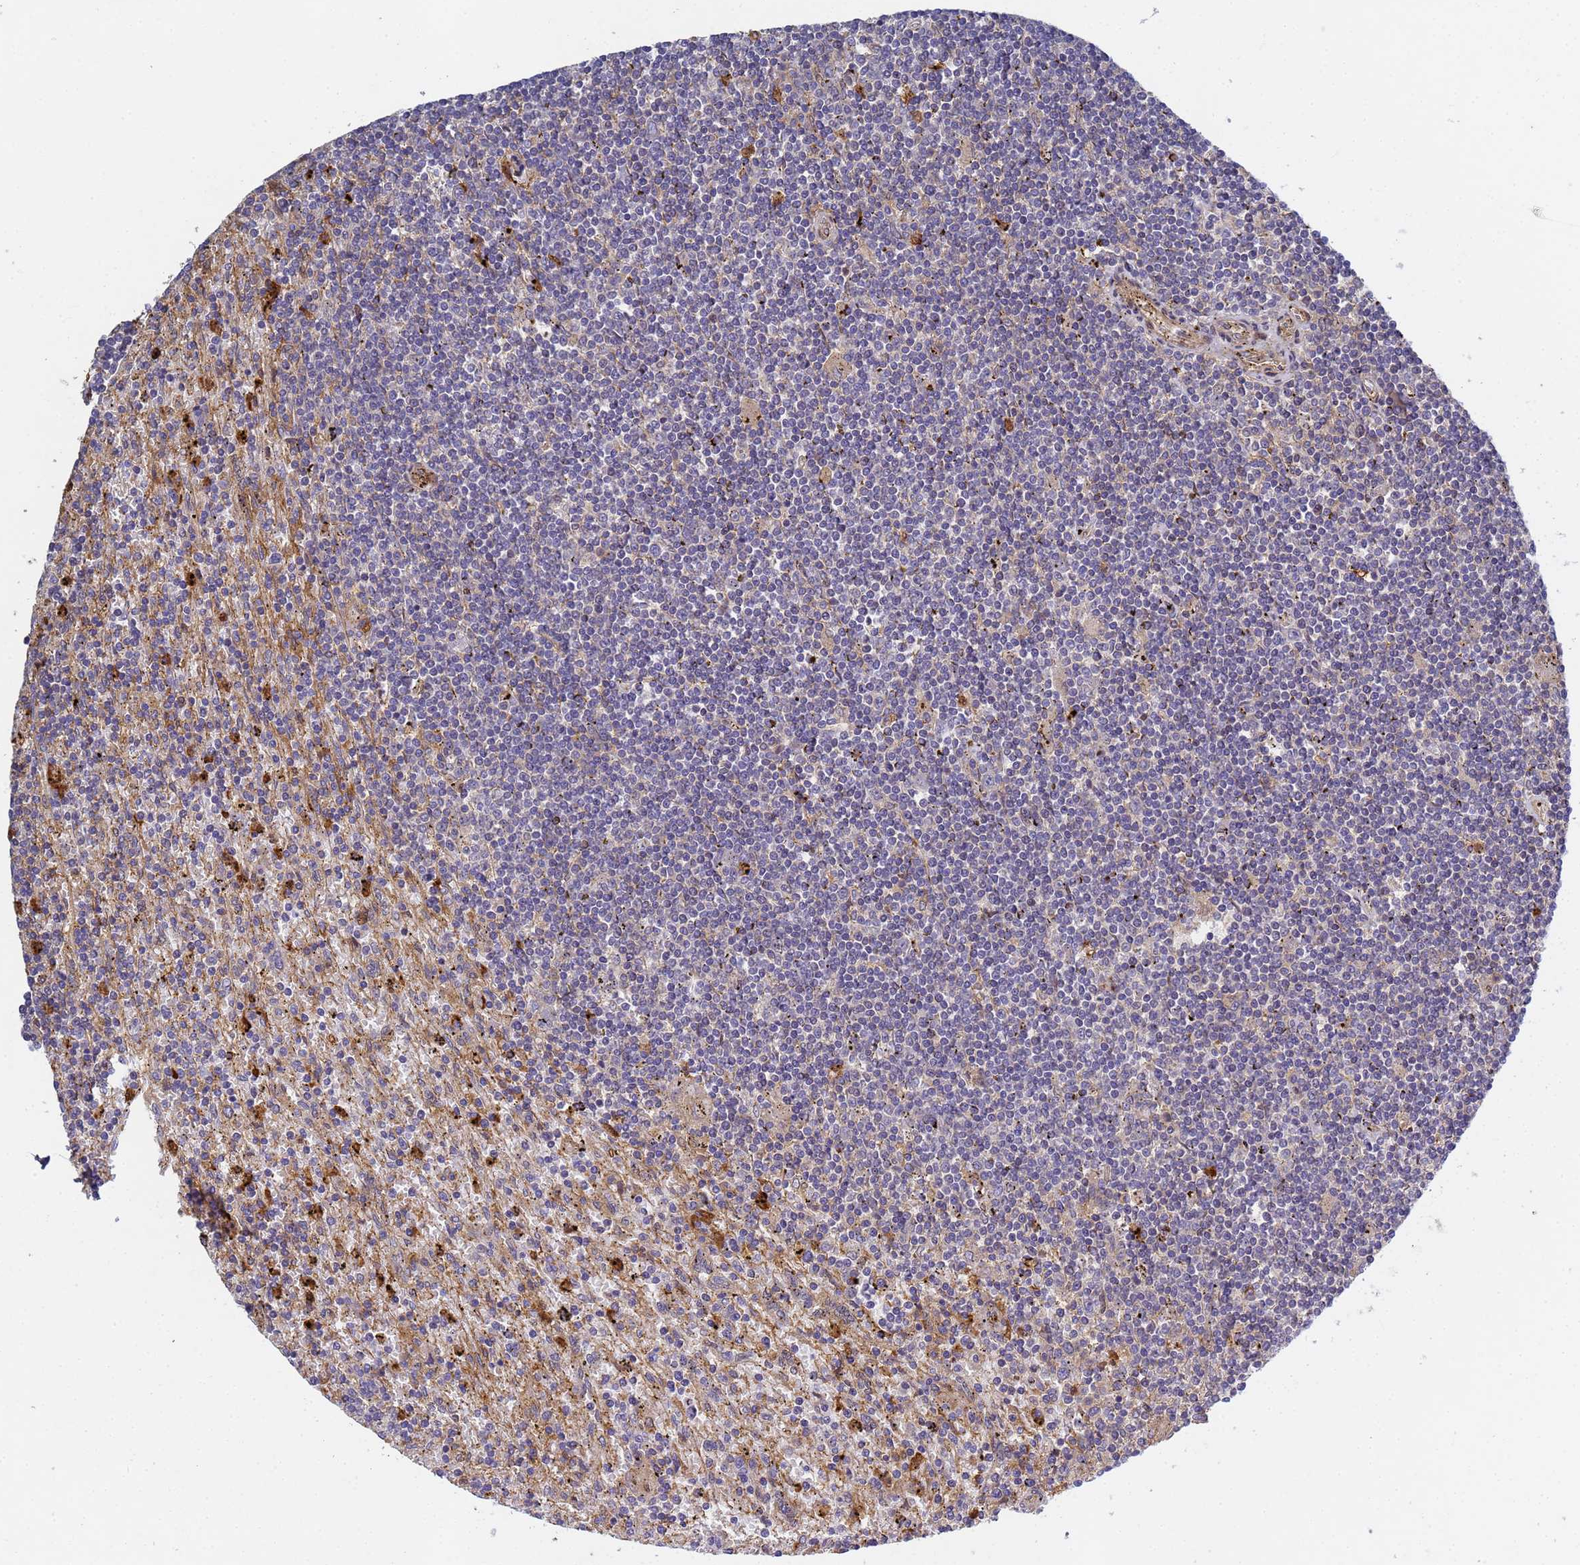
{"staining": {"intensity": "negative", "quantity": "none", "location": "none"}, "tissue": "lymphoma", "cell_type": "Tumor cells", "image_type": "cancer", "snomed": [{"axis": "morphology", "description": "Malignant lymphoma, non-Hodgkin's type, Low grade"}, {"axis": "topography", "description": "Spleen"}], "caption": "Lymphoma was stained to show a protein in brown. There is no significant staining in tumor cells.", "gene": "C8orf34", "patient": {"sex": "male", "age": 76}}